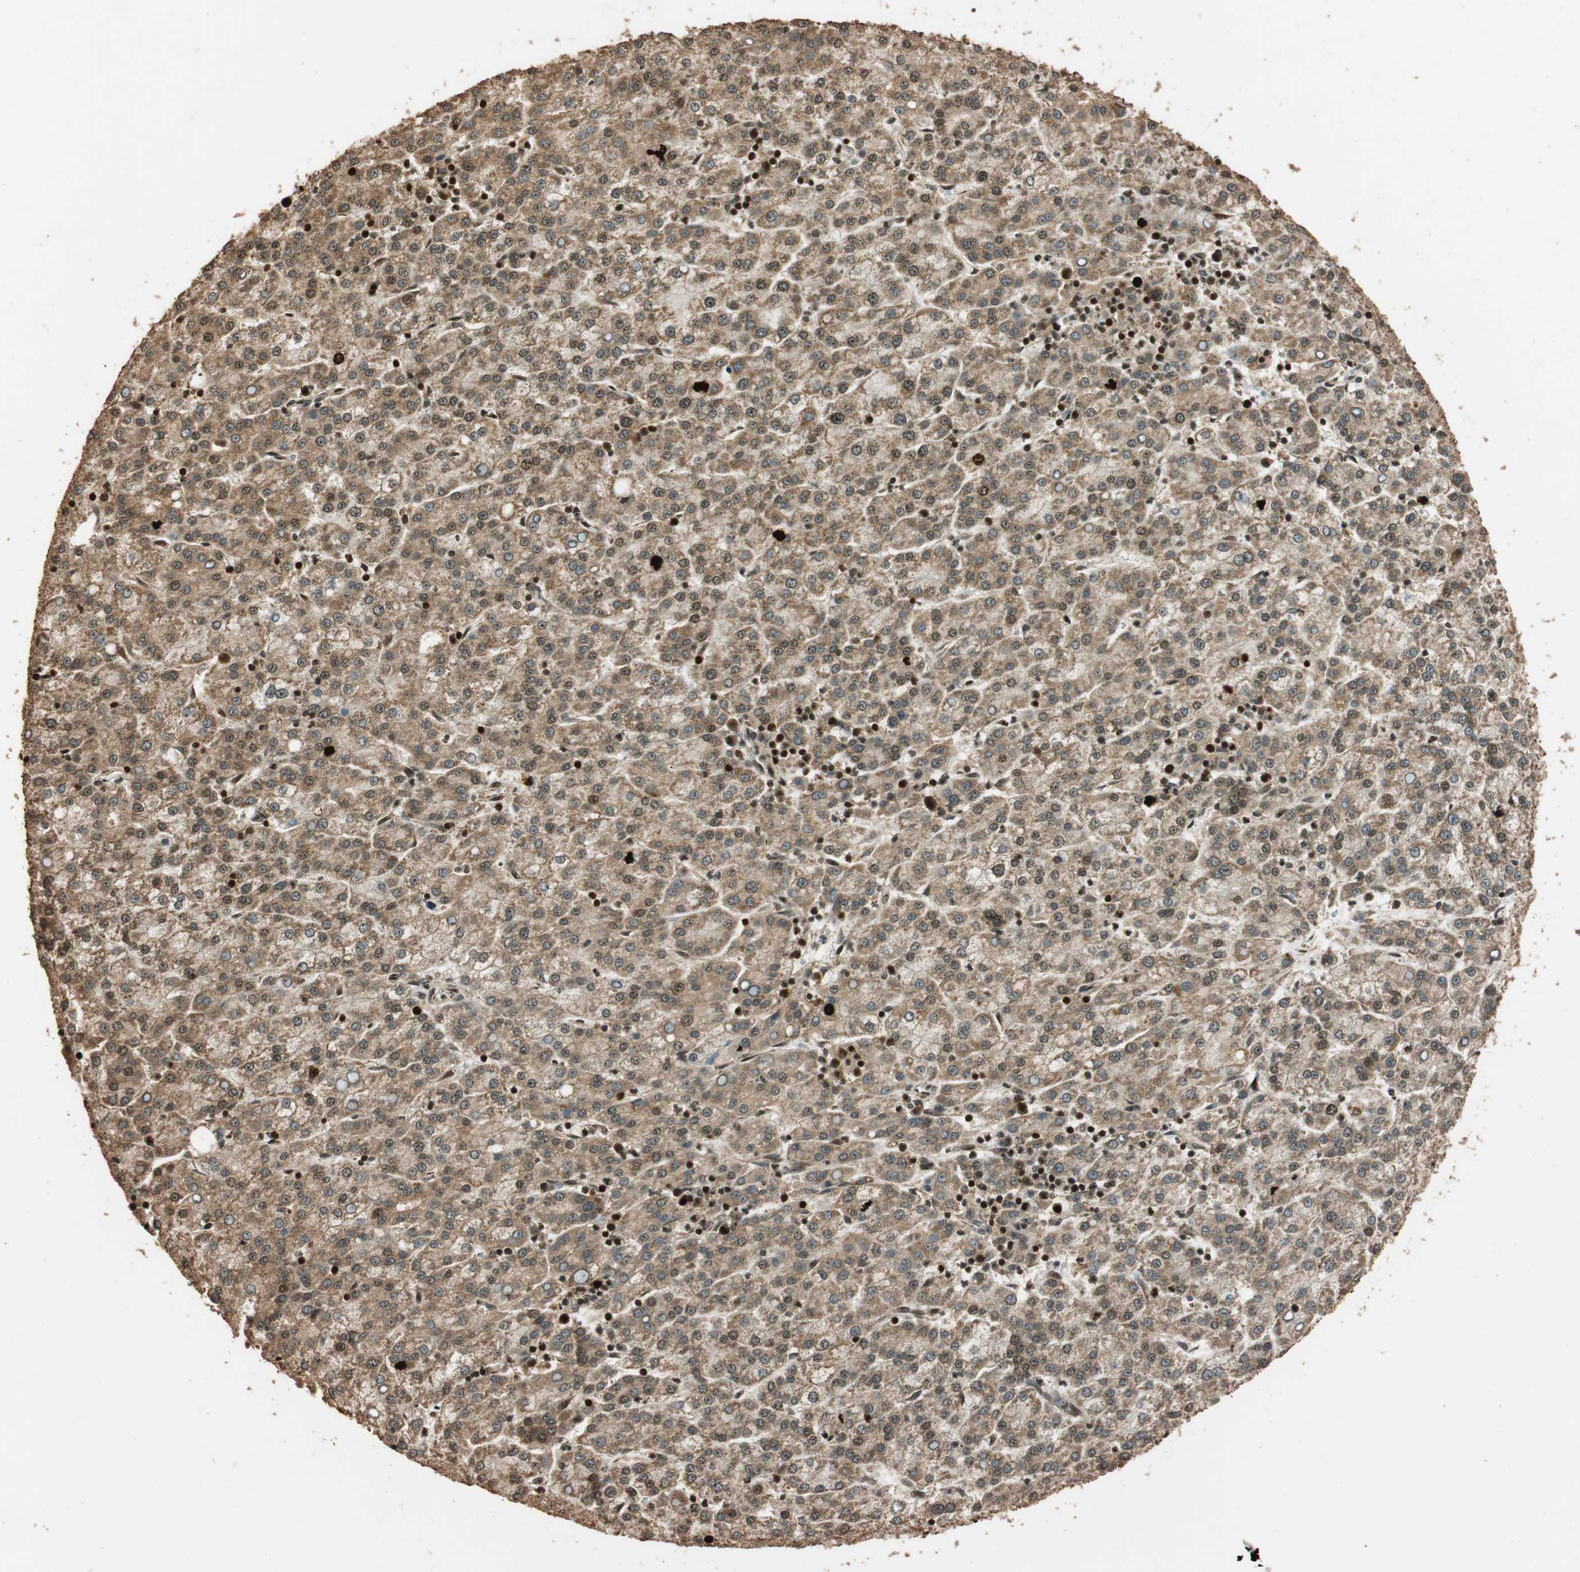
{"staining": {"intensity": "moderate", "quantity": ">75%", "location": "cytoplasmic/membranous"}, "tissue": "liver cancer", "cell_type": "Tumor cells", "image_type": "cancer", "snomed": [{"axis": "morphology", "description": "Carcinoma, Hepatocellular, NOS"}, {"axis": "topography", "description": "Liver"}], "caption": "This image exhibits liver hepatocellular carcinoma stained with IHC to label a protein in brown. The cytoplasmic/membranous of tumor cells show moderate positivity for the protein. Nuclei are counter-stained blue.", "gene": "ALKBH5", "patient": {"sex": "female", "age": 58}}